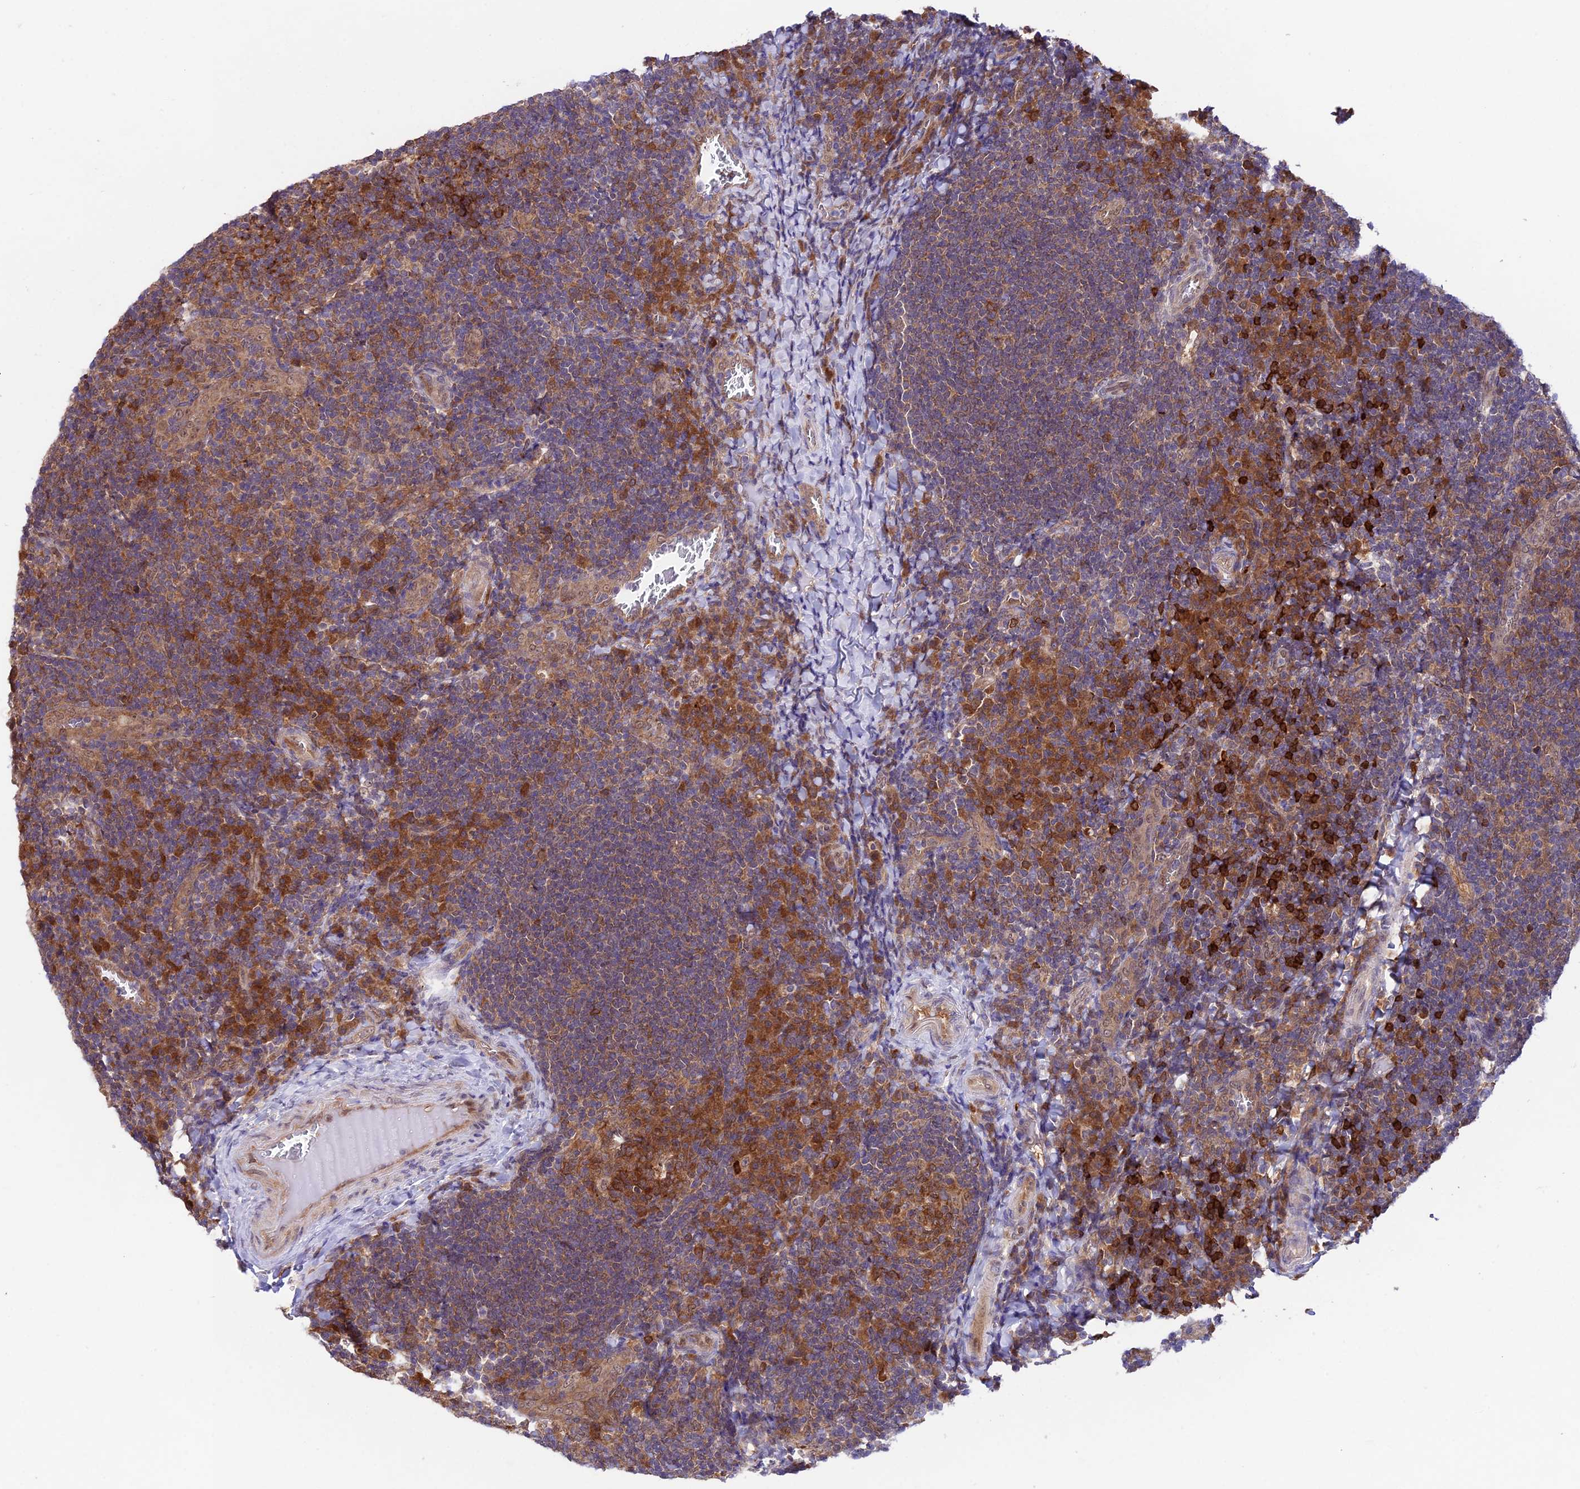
{"staining": {"intensity": "moderate", "quantity": ">75%", "location": "cytoplasmic/membranous"}, "tissue": "tonsil", "cell_type": "Germinal center cells", "image_type": "normal", "snomed": [{"axis": "morphology", "description": "Normal tissue, NOS"}, {"axis": "topography", "description": "Tonsil"}], "caption": "High-power microscopy captured an IHC micrograph of normal tonsil, revealing moderate cytoplasmic/membranous expression in about >75% of germinal center cells. (DAB = brown stain, brightfield microscopy at high magnification).", "gene": "TRIM40", "patient": {"sex": "male", "age": 17}}